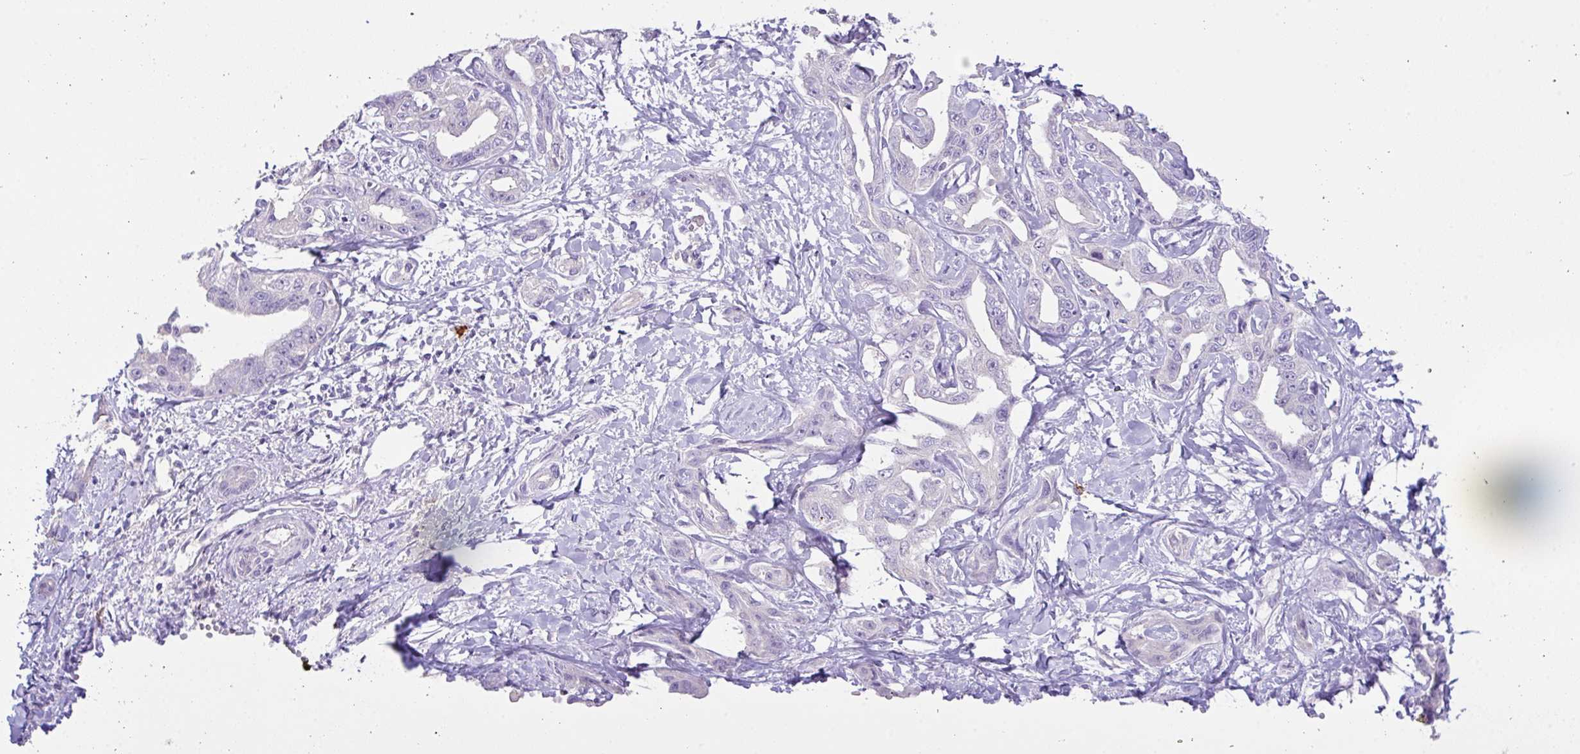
{"staining": {"intensity": "negative", "quantity": "none", "location": "none"}, "tissue": "liver cancer", "cell_type": "Tumor cells", "image_type": "cancer", "snomed": [{"axis": "morphology", "description": "Cholangiocarcinoma"}, {"axis": "topography", "description": "Liver"}], "caption": "Liver cancer (cholangiocarcinoma) stained for a protein using IHC demonstrates no expression tumor cells.", "gene": "CST11", "patient": {"sex": "male", "age": 59}}